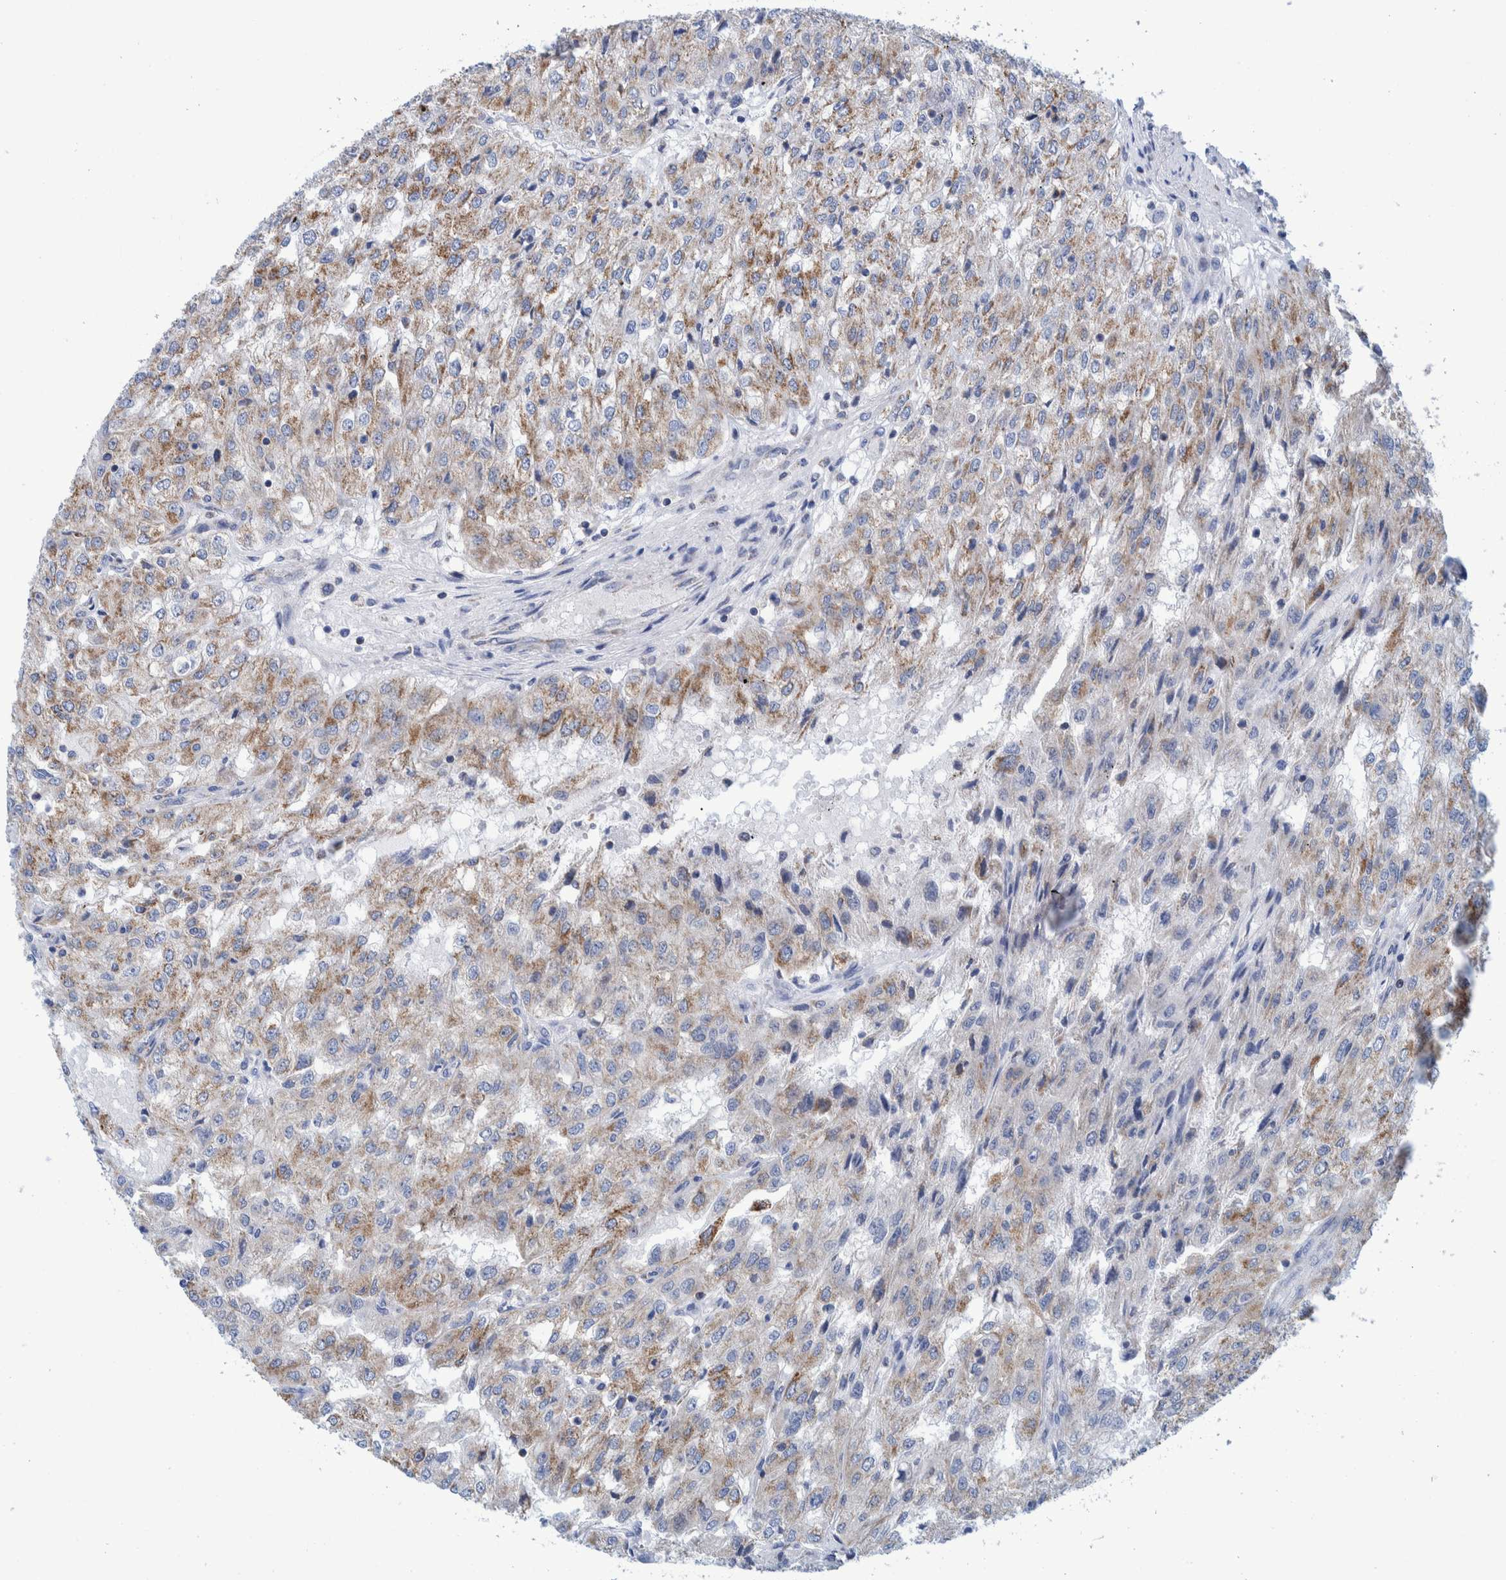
{"staining": {"intensity": "moderate", "quantity": "25%-75%", "location": "cytoplasmic/membranous"}, "tissue": "renal cancer", "cell_type": "Tumor cells", "image_type": "cancer", "snomed": [{"axis": "morphology", "description": "Adenocarcinoma, NOS"}, {"axis": "topography", "description": "Kidney"}], "caption": "Tumor cells reveal moderate cytoplasmic/membranous expression in approximately 25%-75% of cells in renal adenocarcinoma.", "gene": "BZW2", "patient": {"sex": "female", "age": 54}}